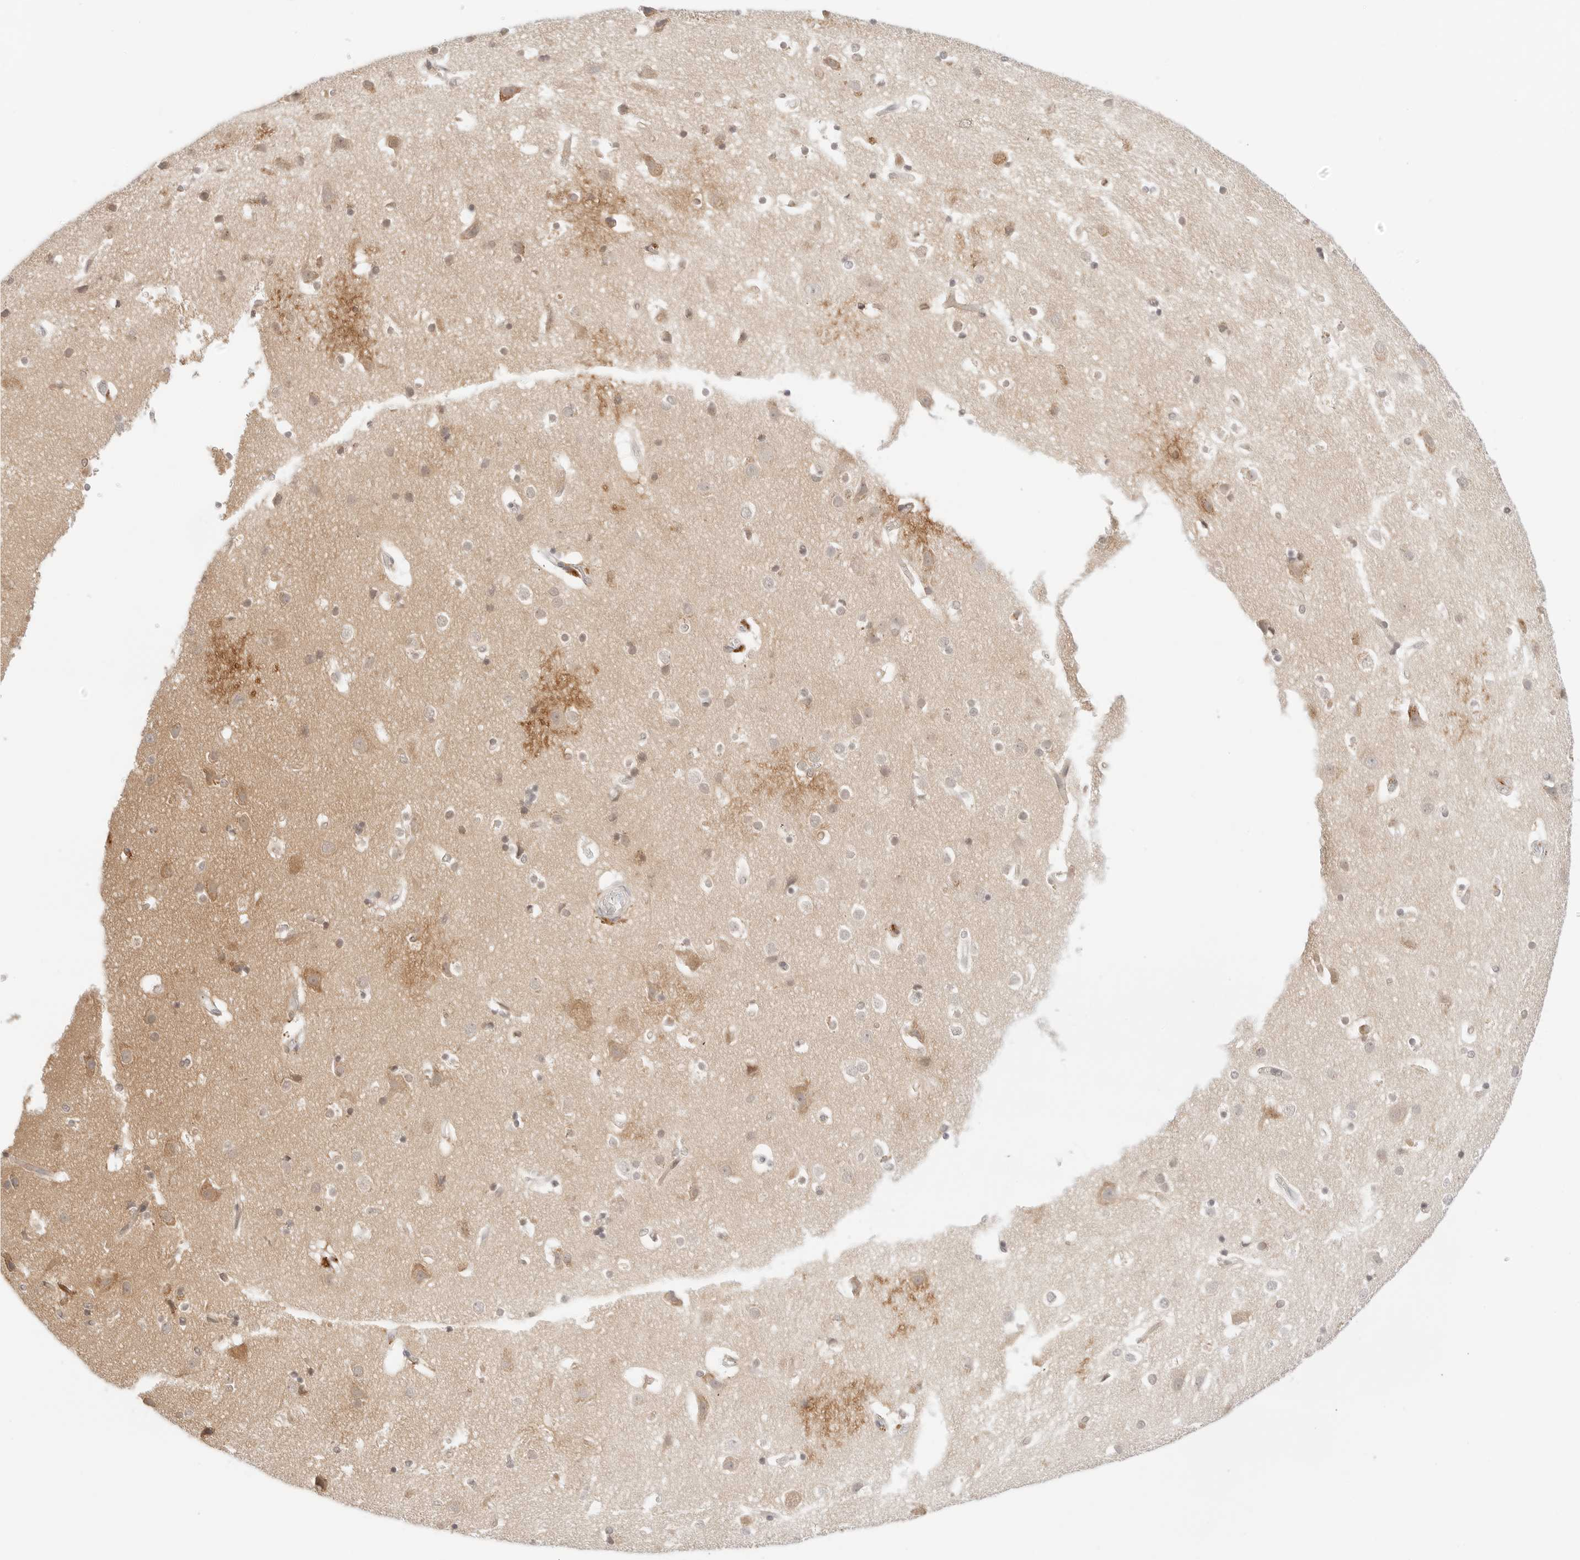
{"staining": {"intensity": "moderate", "quantity": "25%-75%", "location": "cytoplasmic/membranous"}, "tissue": "cerebral cortex", "cell_type": "Endothelial cells", "image_type": "normal", "snomed": [{"axis": "morphology", "description": "Normal tissue, NOS"}, {"axis": "topography", "description": "Cerebral cortex"}], "caption": "The micrograph reveals a brown stain indicating the presence of a protein in the cytoplasmic/membranous of endothelial cells in cerebral cortex.", "gene": "ERO1B", "patient": {"sex": "male", "age": 54}}